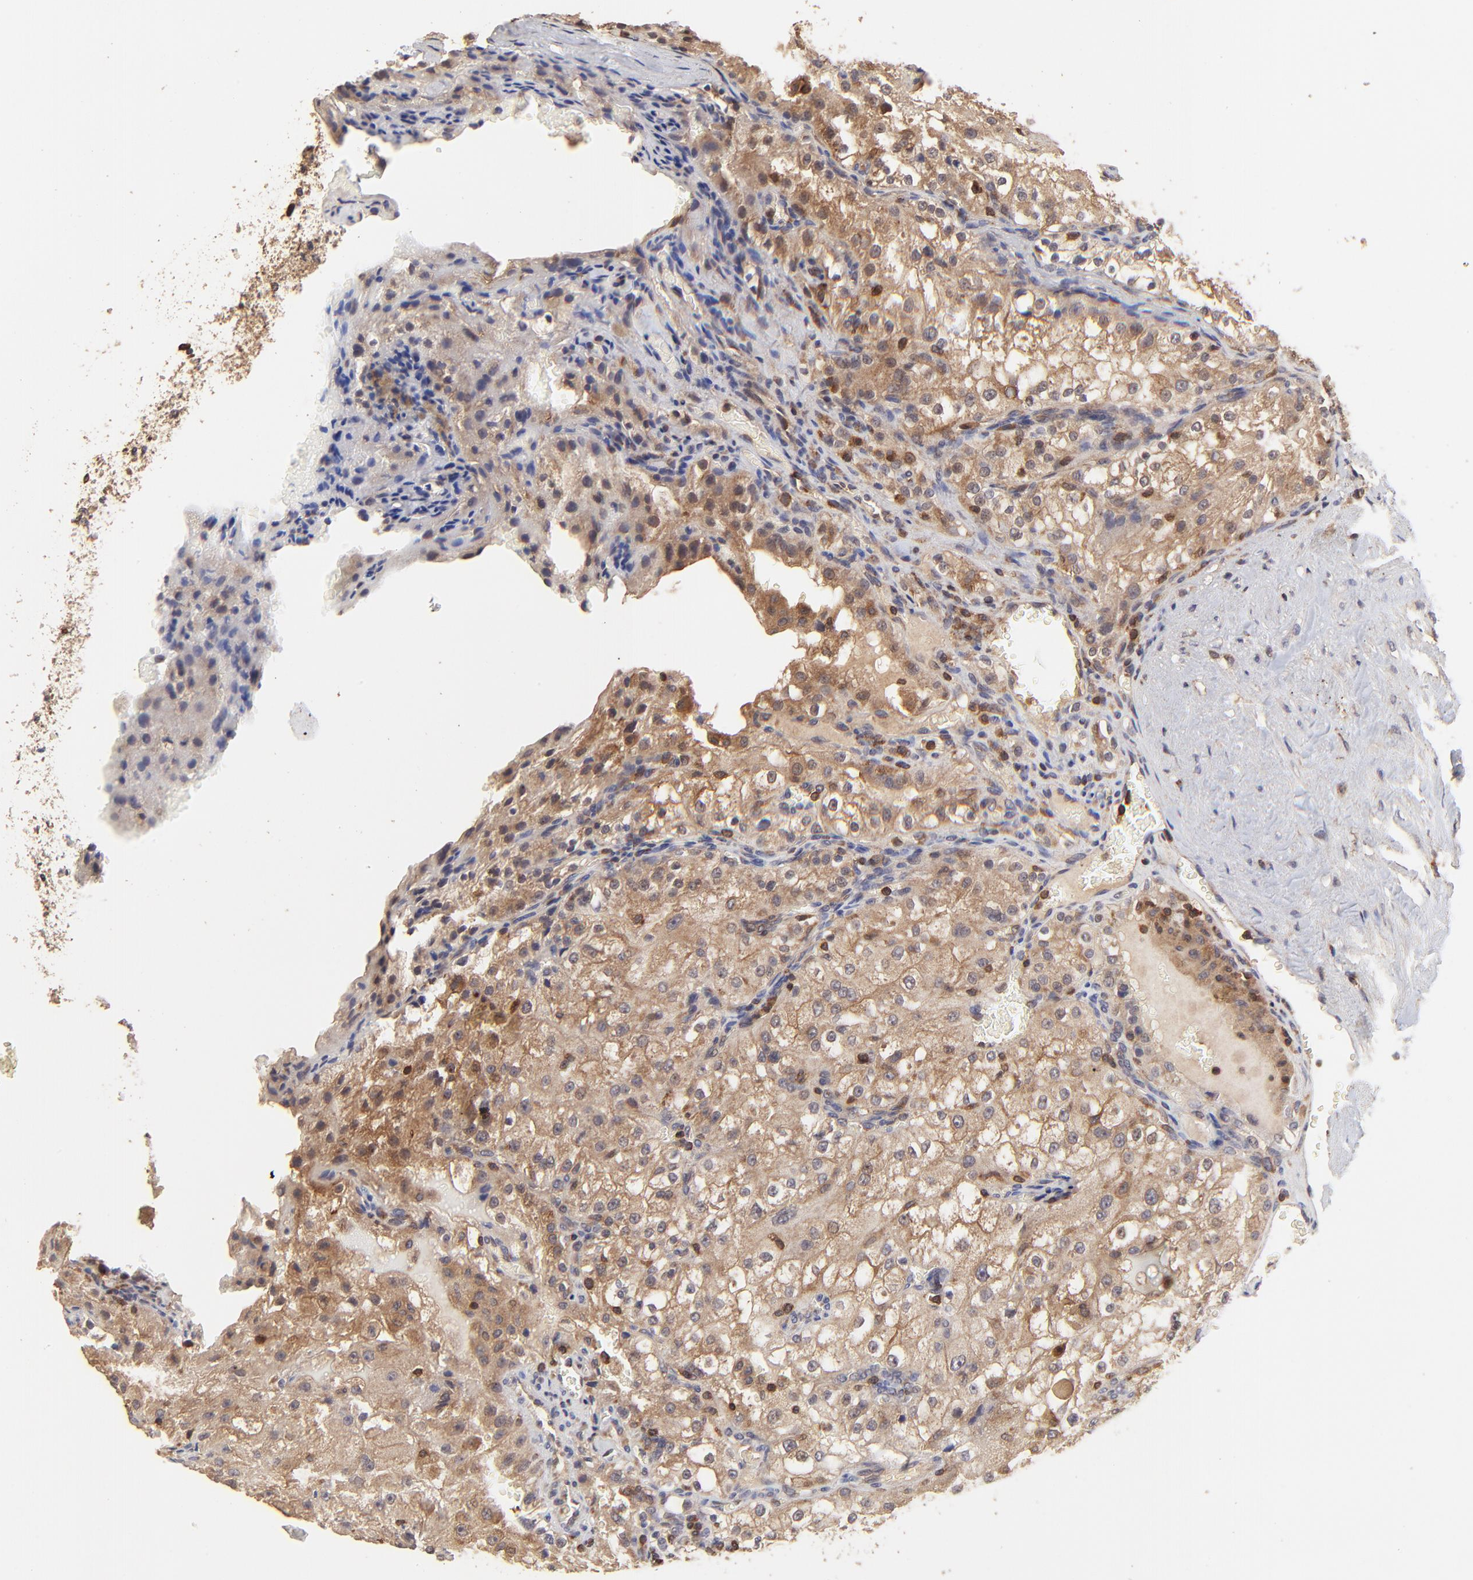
{"staining": {"intensity": "moderate", "quantity": ">75%", "location": "cytoplasmic/membranous"}, "tissue": "renal cancer", "cell_type": "Tumor cells", "image_type": "cancer", "snomed": [{"axis": "morphology", "description": "Adenocarcinoma, NOS"}, {"axis": "topography", "description": "Kidney"}], "caption": "Moderate cytoplasmic/membranous expression for a protein is seen in about >75% of tumor cells of adenocarcinoma (renal) using immunohistochemistry.", "gene": "STON2", "patient": {"sex": "female", "age": 74}}